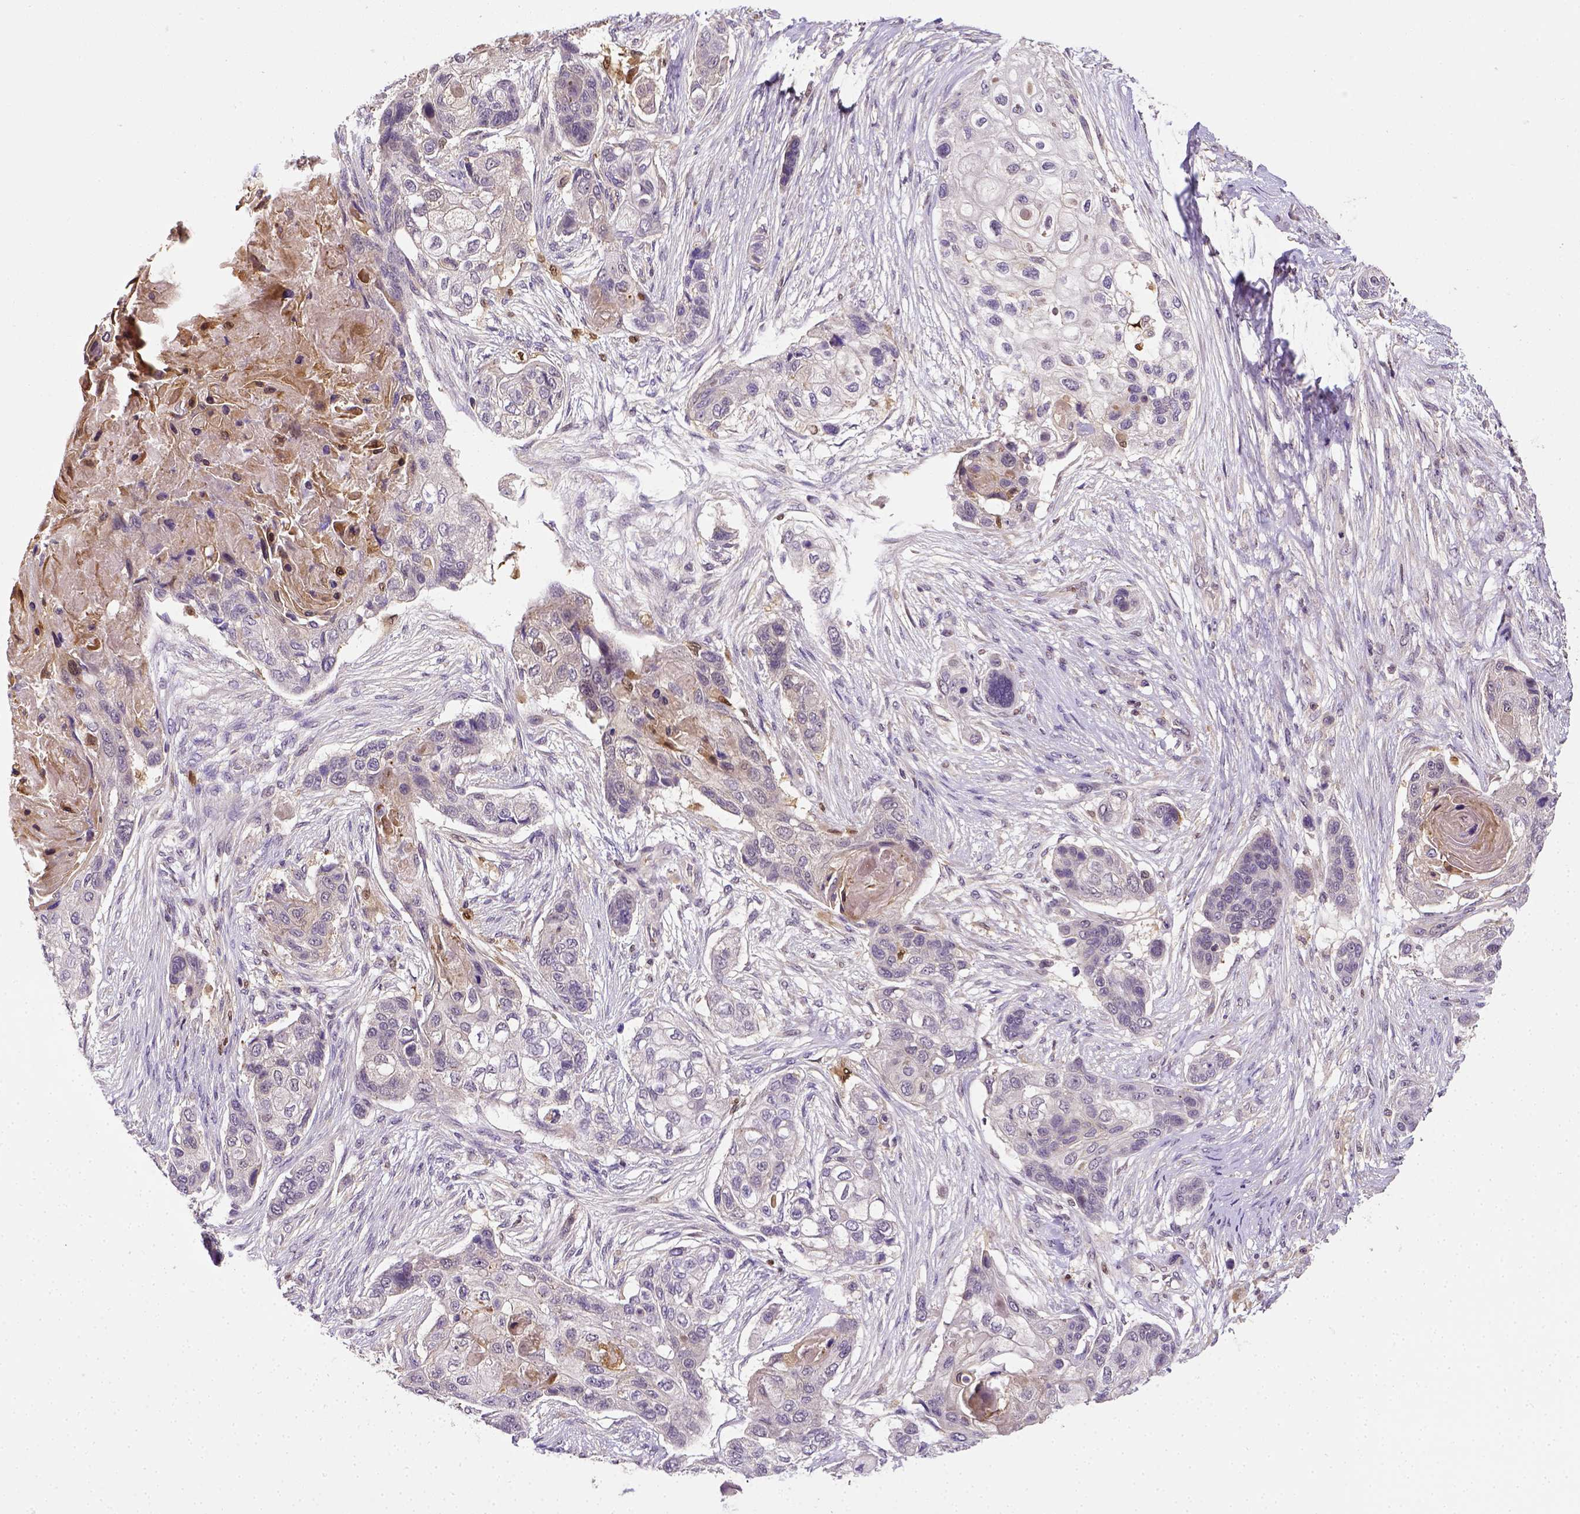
{"staining": {"intensity": "negative", "quantity": "none", "location": "none"}, "tissue": "lung cancer", "cell_type": "Tumor cells", "image_type": "cancer", "snomed": [{"axis": "morphology", "description": "Squamous cell carcinoma, NOS"}, {"axis": "topography", "description": "Lung"}], "caption": "A high-resolution micrograph shows immunohistochemistry (IHC) staining of lung cancer (squamous cell carcinoma), which reveals no significant positivity in tumor cells.", "gene": "MATK", "patient": {"sex": "male", "age": 69}}